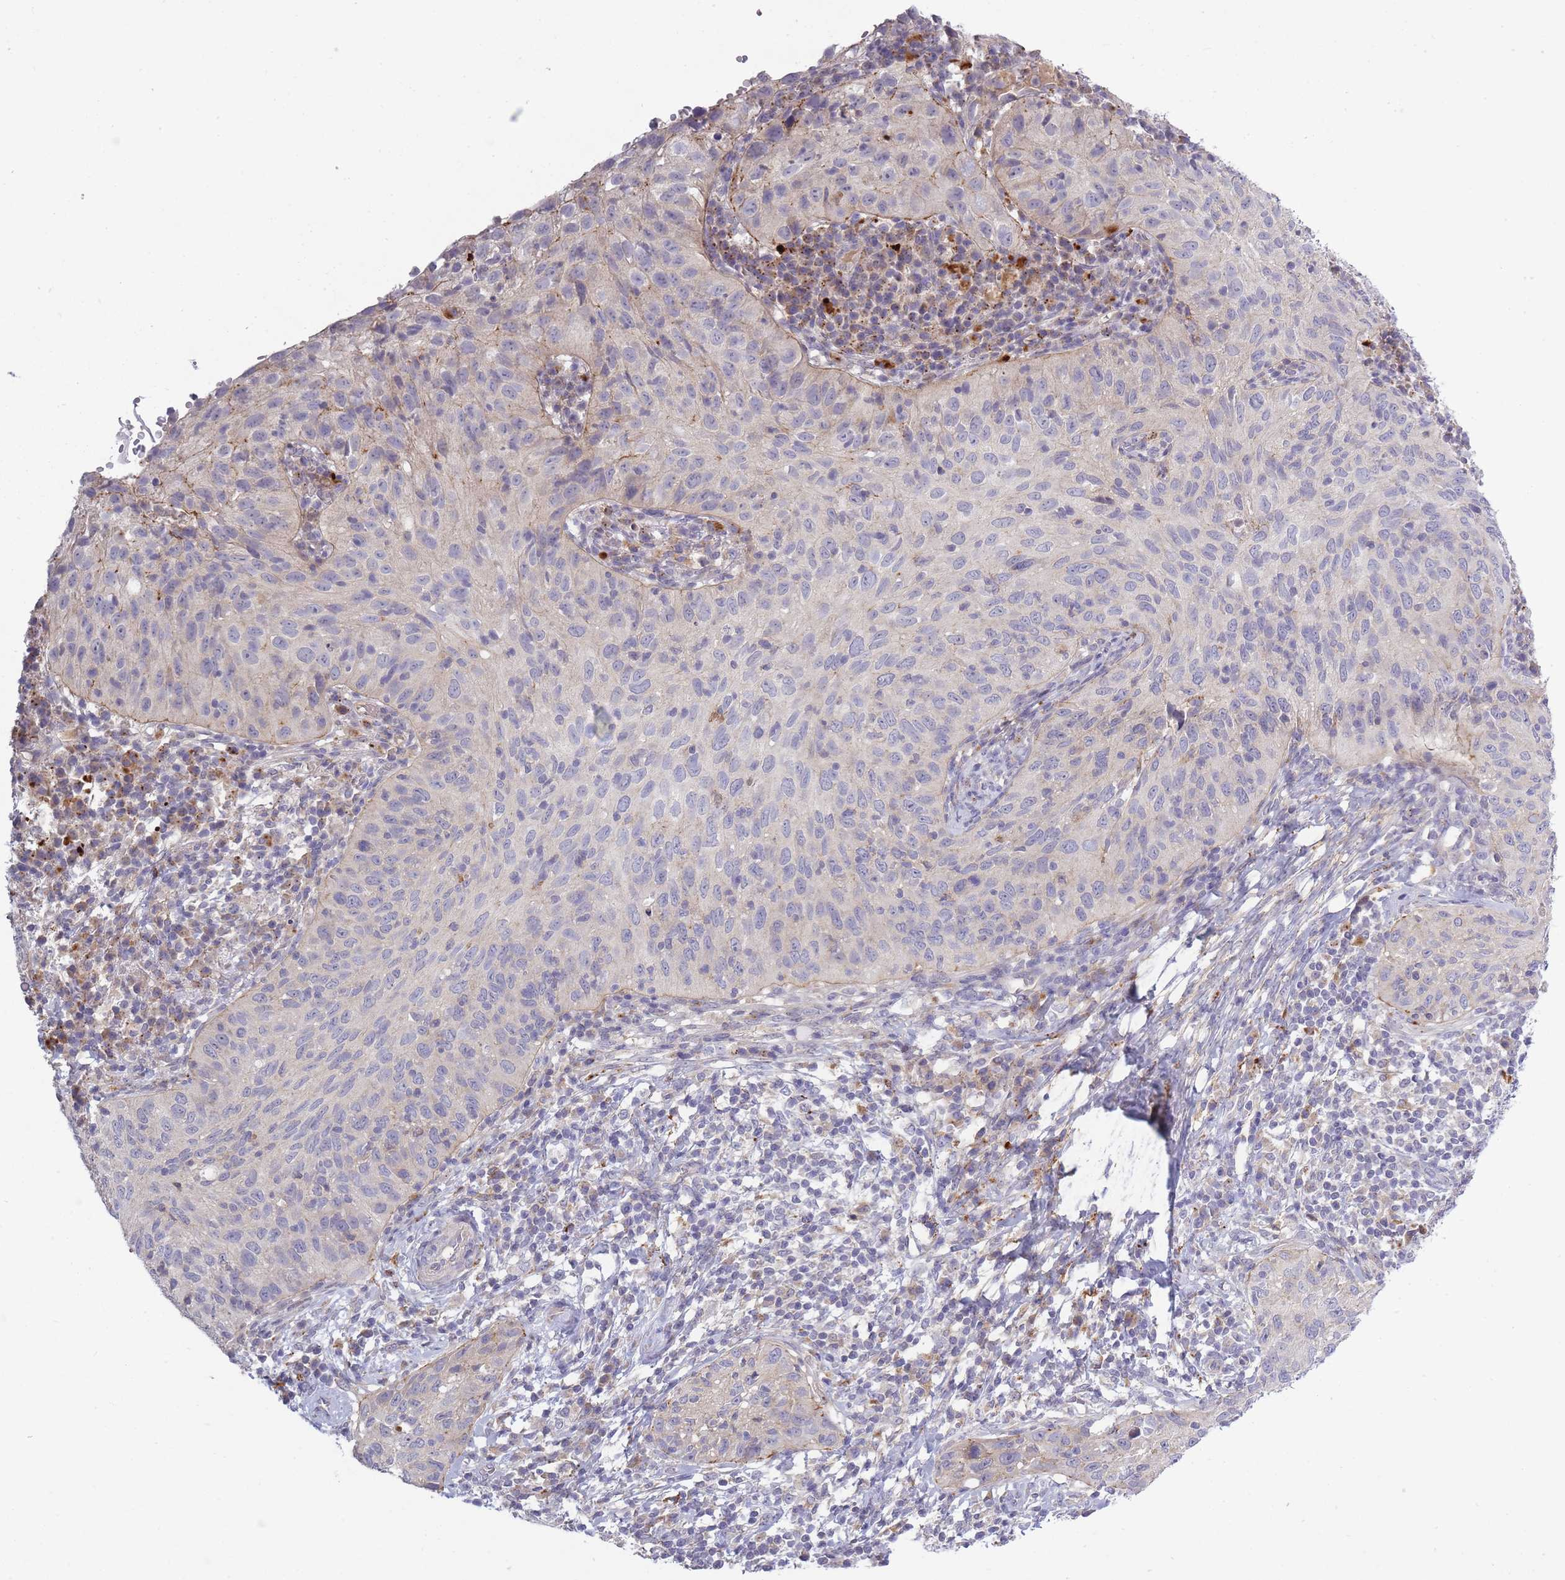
{"staining": {"intensity": "negative", "quantity": "none", "location": "none"}, "tissue": "cervical cancer", "cell_type": "Tumor cells", "image_type": "cancer", "snomed": [{"axis": "morphology", "description": "Squamous cell carcinoma, NOS"}, {"axis": "topography", "description": "Cervix"}], "caption": "Photomicrograph shows no significant protein expression in tumor cells of cervical squamous cell carcinoma. (Immunohistochemistry, brightfield microscopy, high magnification).", "gene": "TRIM61", "patient": {"sex": "female", "age": 30}}